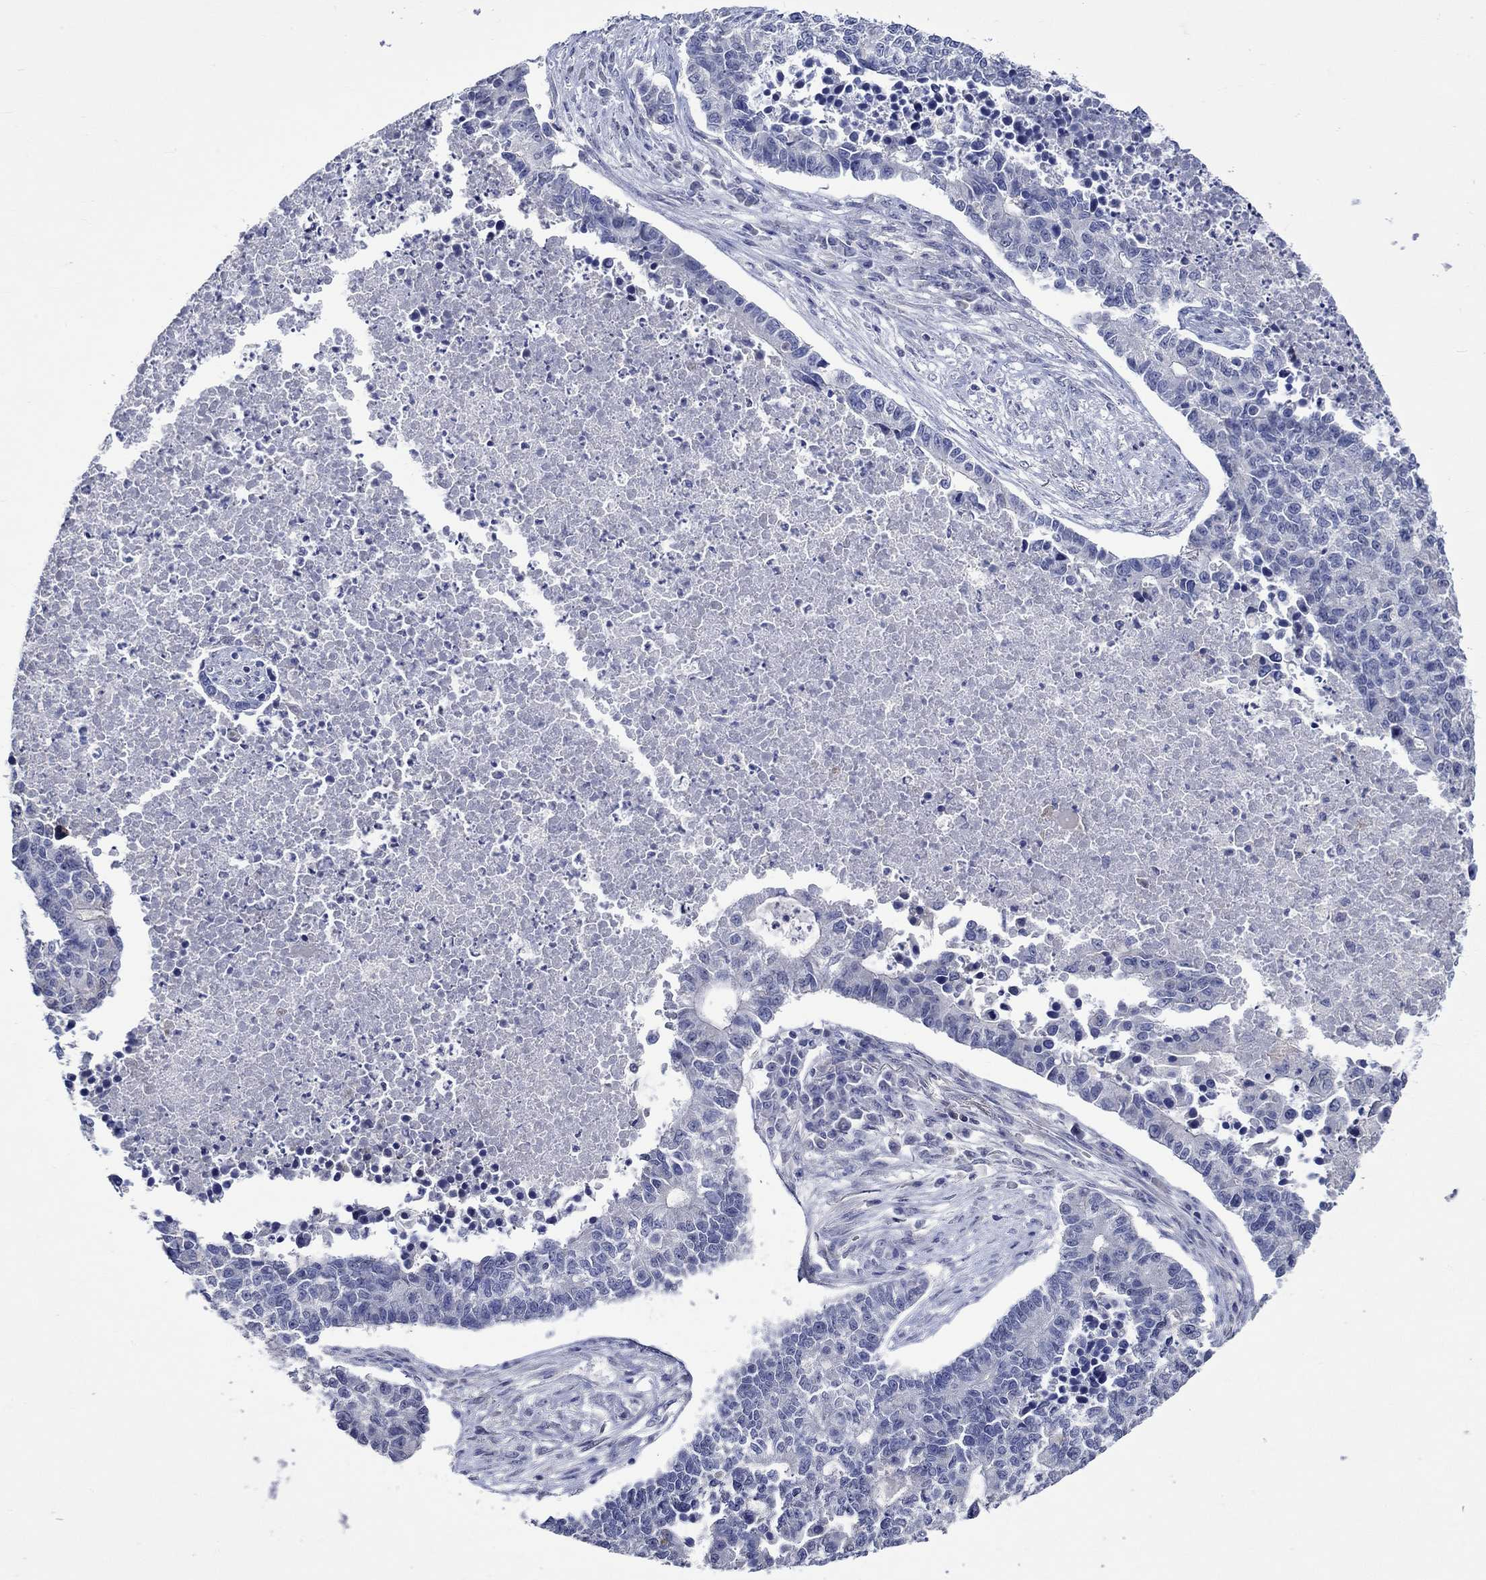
{"staining": {"intensity": "negative", "quantity": "none", "location": "none"}, "tissue": "lung cancer", "cell_type": "Tumor cells", "image_type": "cancer", "snomed": [{"axis": "morphology", "description": "Adenocarcinoma, NOS"}, {"axis": "topography", "description": "Lung"}], "caption": "Tumor cells show no significant protein positivity in lung cancer (adenocarcinoma). (Brightfield microscopy of DAB immunohistochemistry at high magnification).", "gene": "CRYAB", "patient": {"sex": "male", "age": 57}}